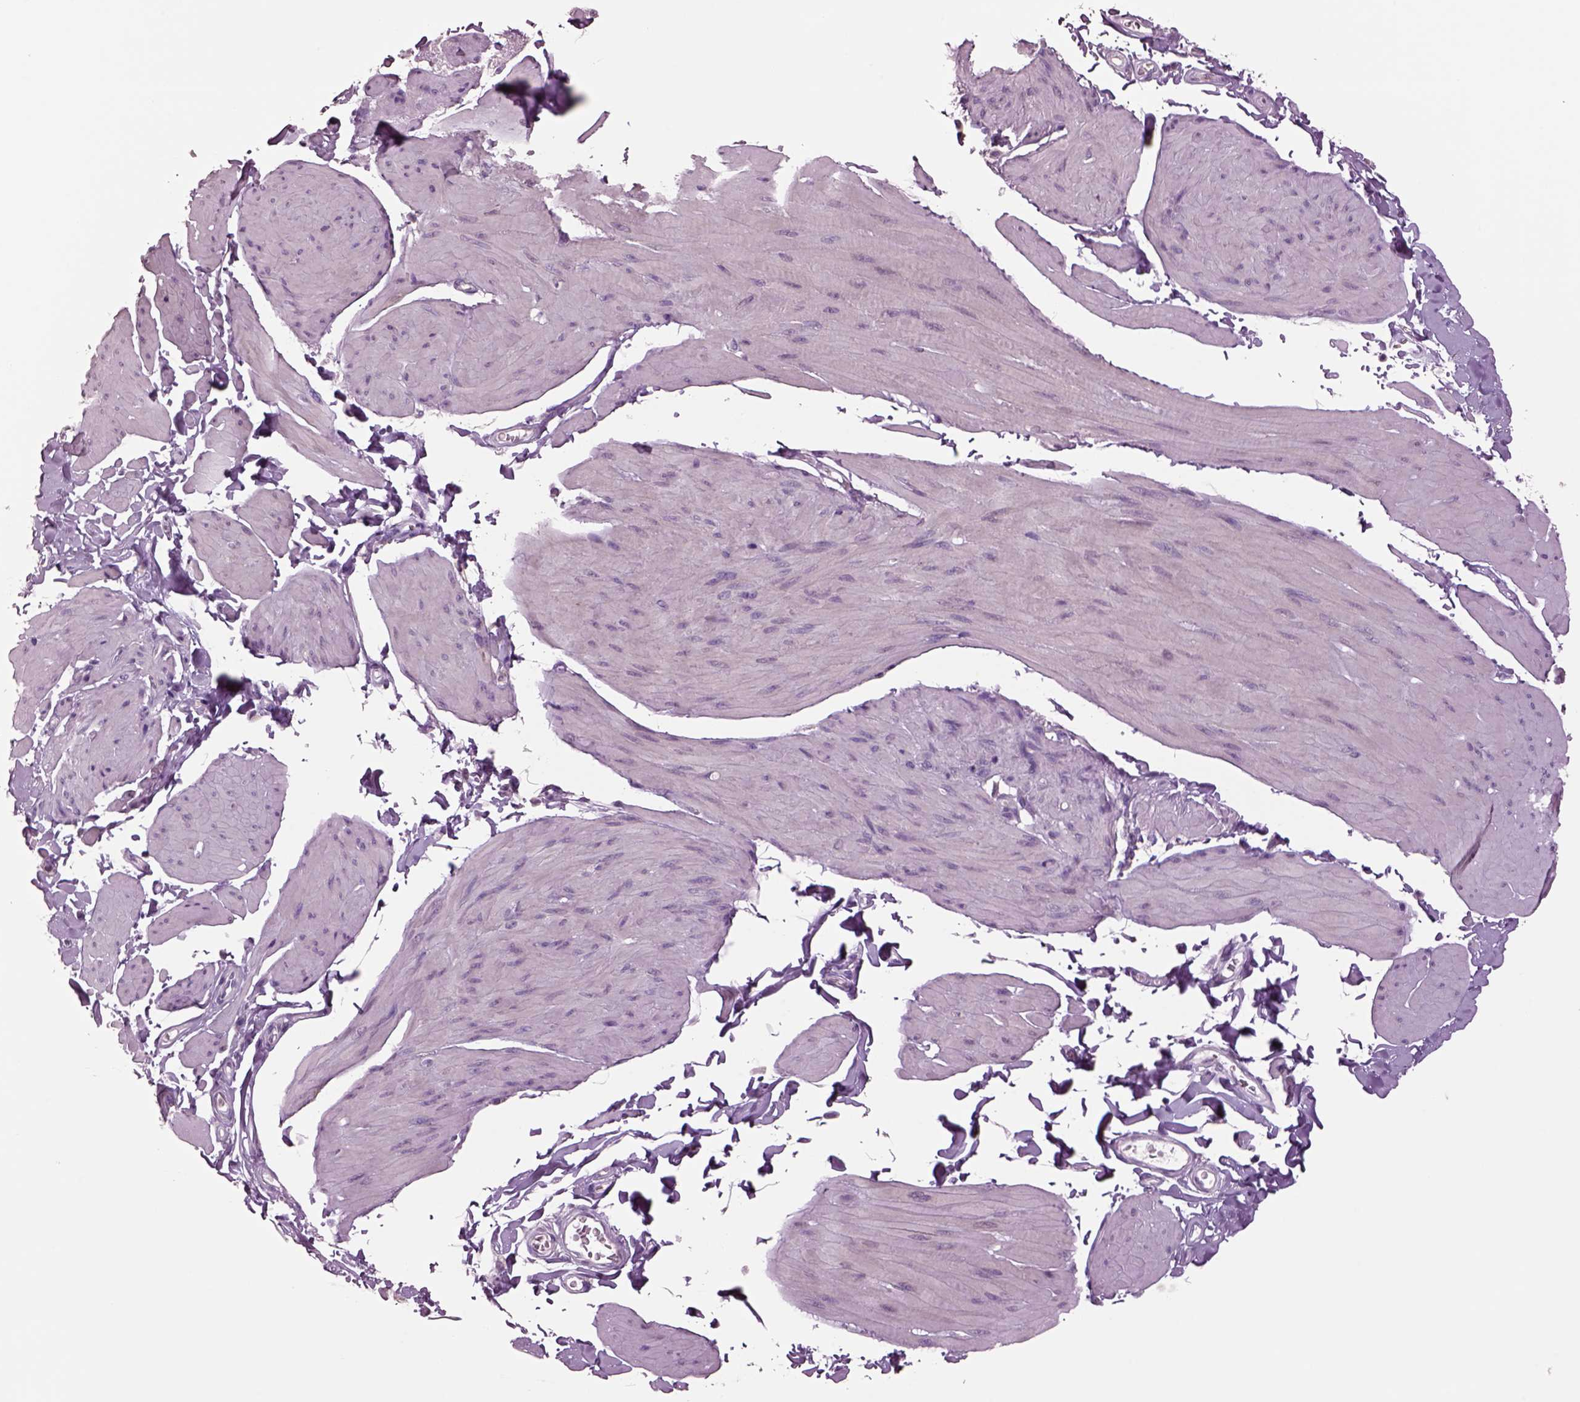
{"staining": {"intensity": "negative", "quantity": "none", "location": "none"}, "tissue": "smooth muscle", "cell_type": "Smooth muscle cells", "image_type": "normal", "snomed": [{"axis": "morphology", "description": "Normal tissue, NOS"}, {"axis": "topography", "description": "Adipose tissue"}, {"axis": "topography", "description": "Smooth muscle"}, {"axis": "topography", "description": "Peripheral nerve tissue"}], "caption": "DAB (3,3'-diaminobenzidine) immunohistochemical staining of unremarkable smooth muscle demonstrates no significant positivity in smooth muscle cells. (DAB IHC visualized using brightfield microscopy, high magnification).", "gene": "CLPSL1", "patient": {"sex": "male", "age": 83}}